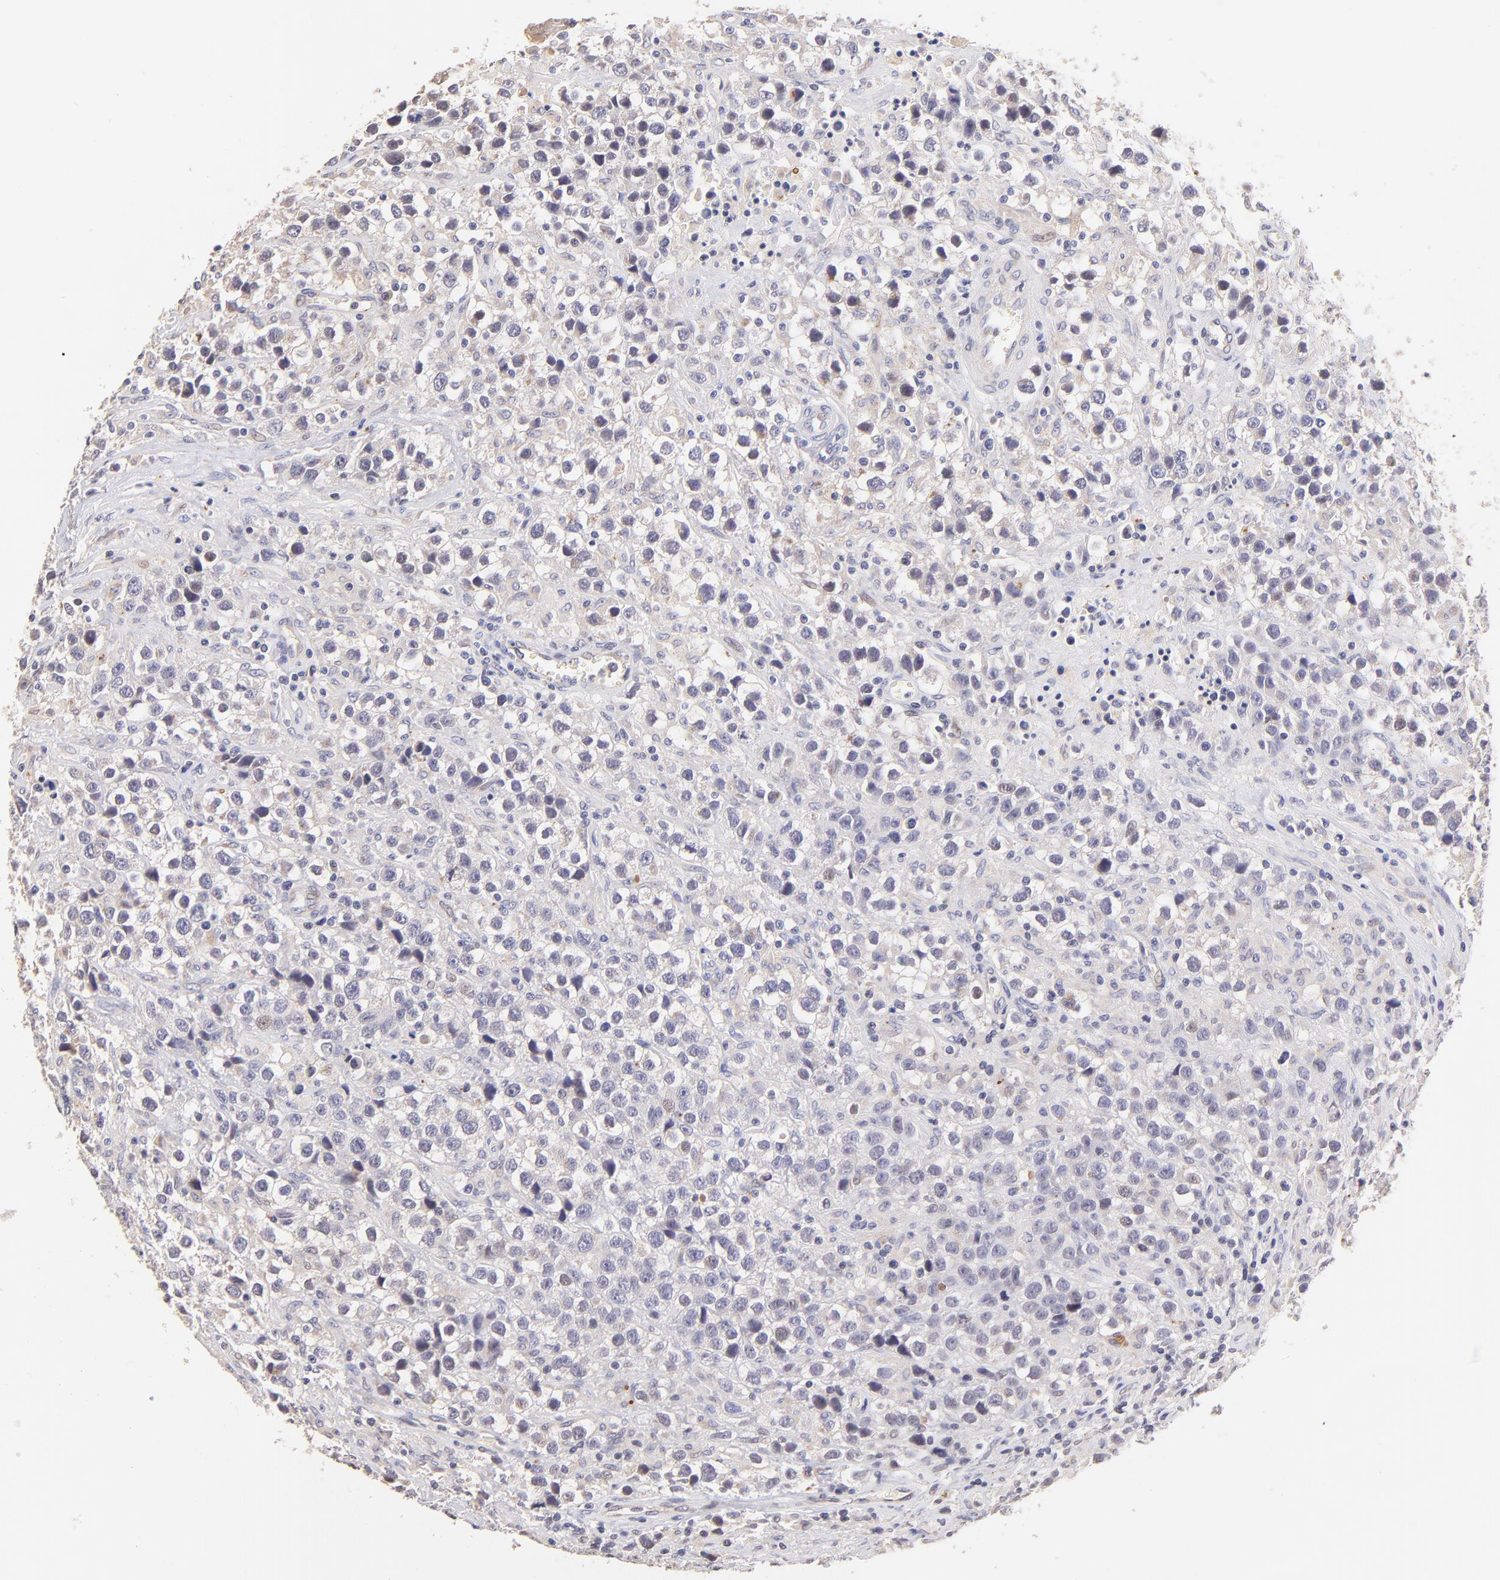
{"staining": {"intensity": "negative", "quantity": "none", "location": "none"}, "tissue": "testis cancer", "cell_type": "Tumor cells", "image_type": "cancer", "snomed": [{"axis": "morphology", "description": "Seminoma, NOS"}, {"axis": "topography", "description": "Testis"}], "caption": "Immunohistochemistry (IHC) histopathology image of testis cancer (seminoma) stained for a protein (brown), which shows no positivity in tumor cells.", "gene": "SPARC", "patient": {"sex": "male", "age": 43}}